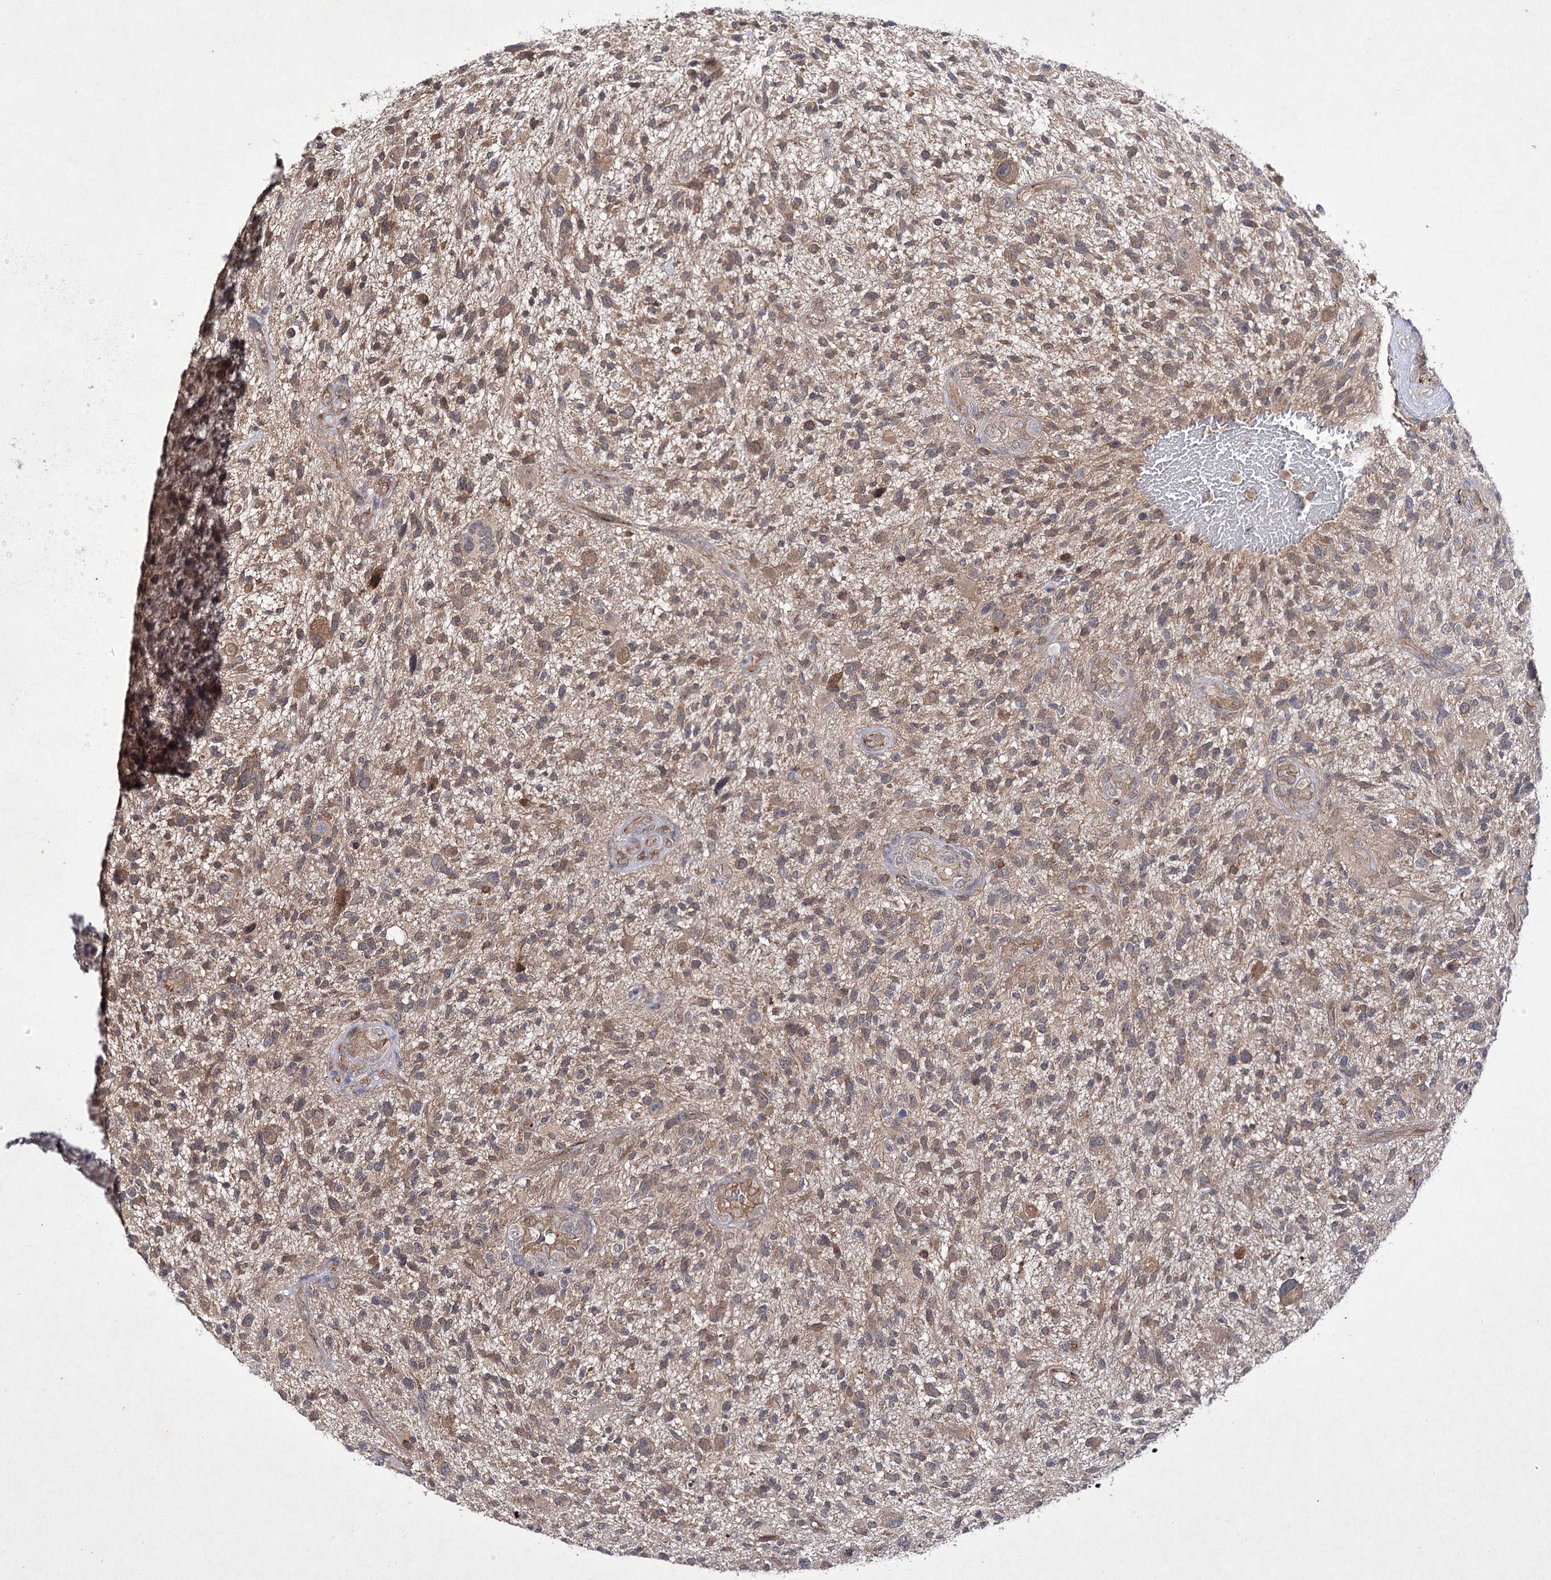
{"staining": {"intensity": "moderate", "quantity": ">75%", "location": "cytoplasmic/membranous"}, "tissue": "glioma", "cell_type": "Tumor cells", "image_type": "cancer", "snomed": [{"axis": "morphology", "description": "Glioma, malignant, High grade"}, {"axis": "topography", "description": "Brain"}], "caption": "Brown immunohistochemical staining in human glioma exhibits moderate cytoplasmic/membranous positivity in about >75% of tumor cells.", "gene": "BCR", "patient": {"sex": "male", "age": 47}}